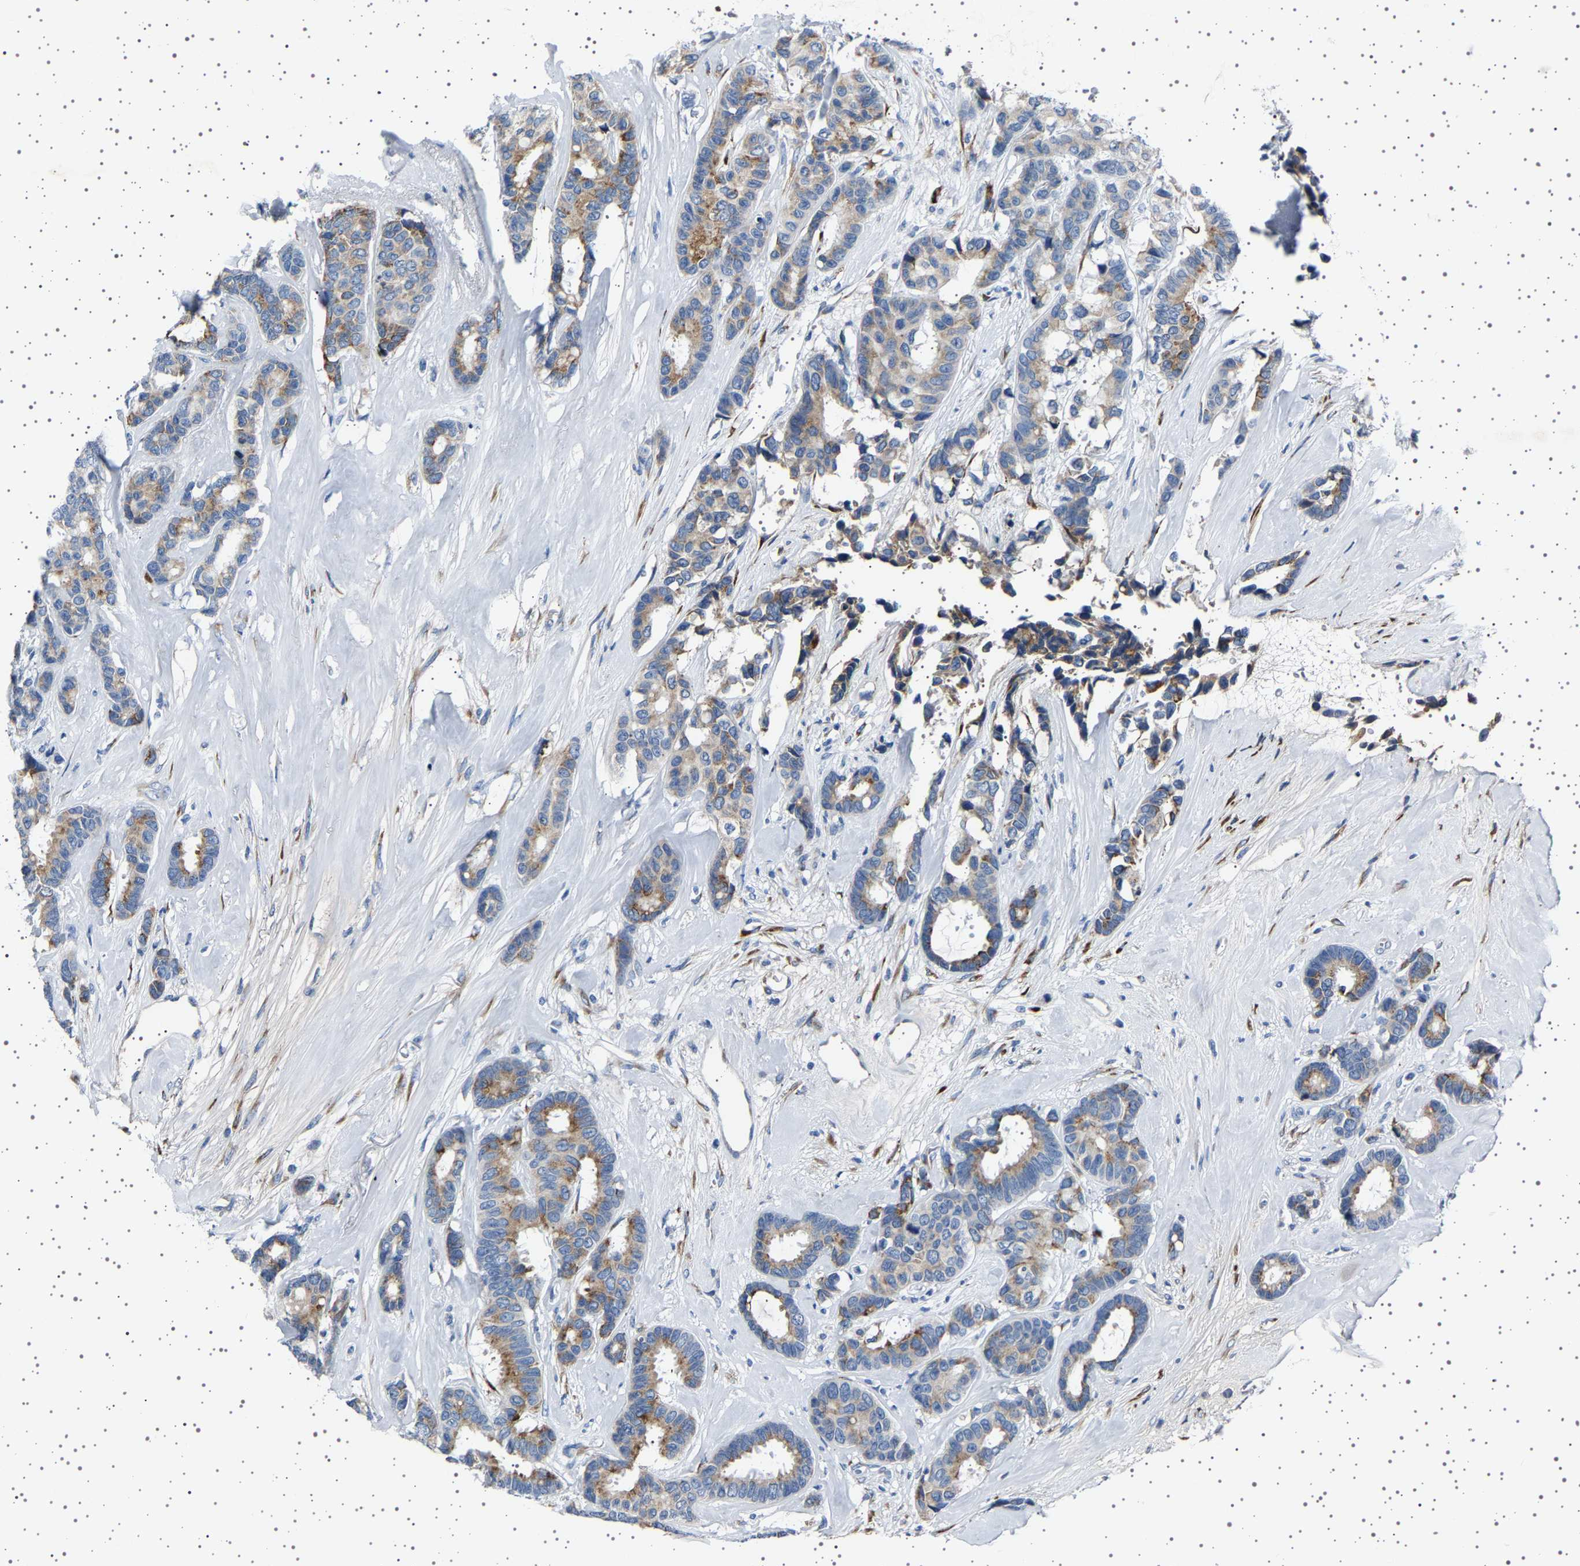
{"staining": {"intensity": "moderate", "quantity": ">75%", "location": "cytoplasmic/membranous"}, "tissue": "breast cancer", "cell_type": "Tumor cells", "image_type": "cancer", "snomed": [{"axis": "morphology", "description": "Duct carcinoma"}, {"axis": "topography", "description": "Breast"}], "caption": "Moderate cytoplasmic/membranous staining for a protein is appreciated in approximately >75% of tumor cells of breast cancer (intraductal carcinoma) using immunohistochemistry (IHC).", "gene": "FTCD", "patient": {"sex": "female", "age": 87}}